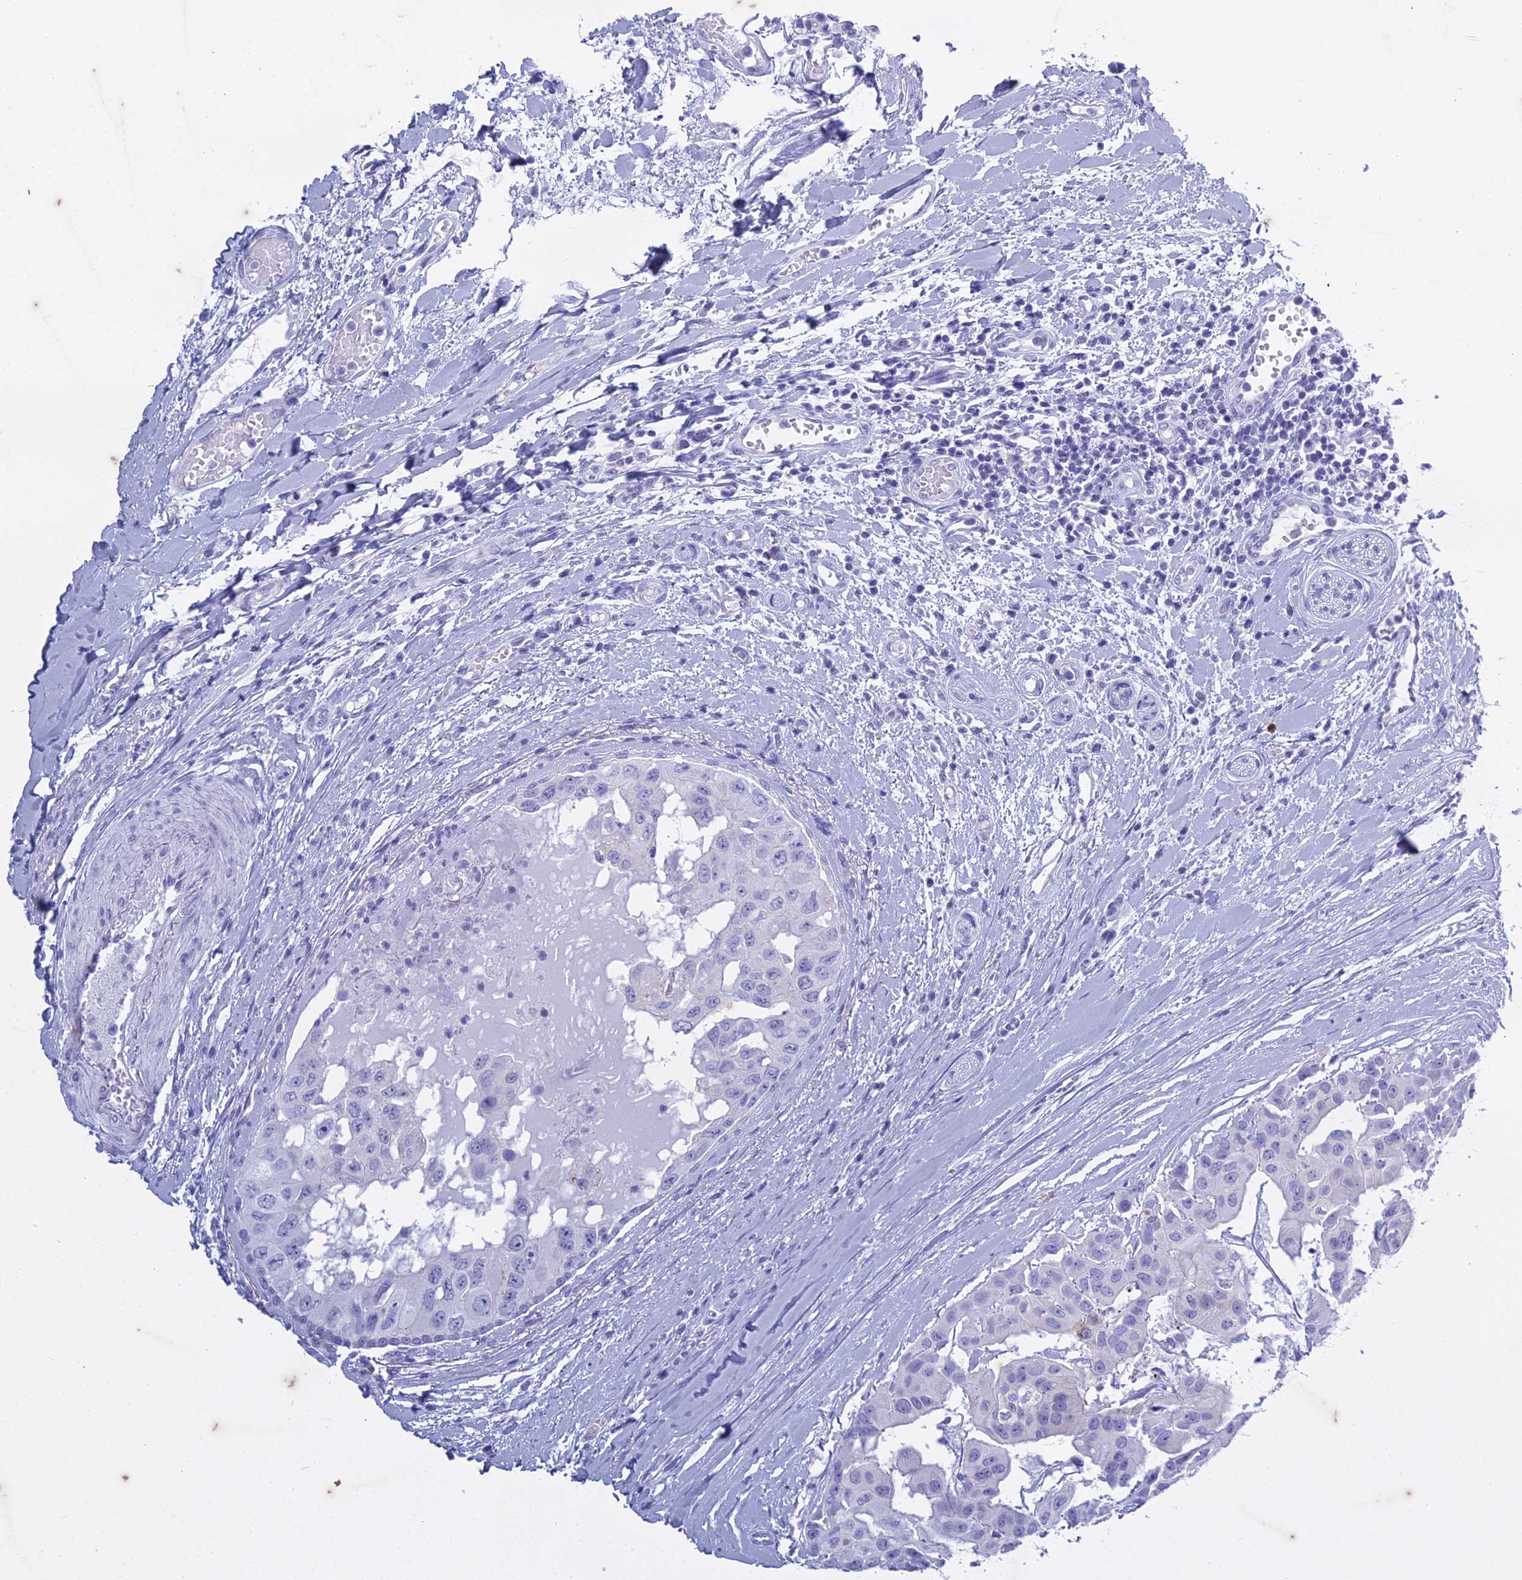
{"staining": {"intensity": "negative", "quantity": "none", "location": "none"}, "tissue": "head and neck cancer", "cell_type": "Tumor cells", "image_type": "cancer", "snomed": [{"axis": "morphology", "description": "Adenocarcinoma, NOS"}, {"axis": "morphology", "description": "Adenocarcinoma, metastatic, NOS"}, {"axis": "topography", "description": "Head-Neck"}], "caption": "Adenocarcinoma (head and neck) stained for a protein using IHC exhibits no expression tumor cells.", "gene": "HMGB4", "patient": {"sex": "male", "age": 75}}